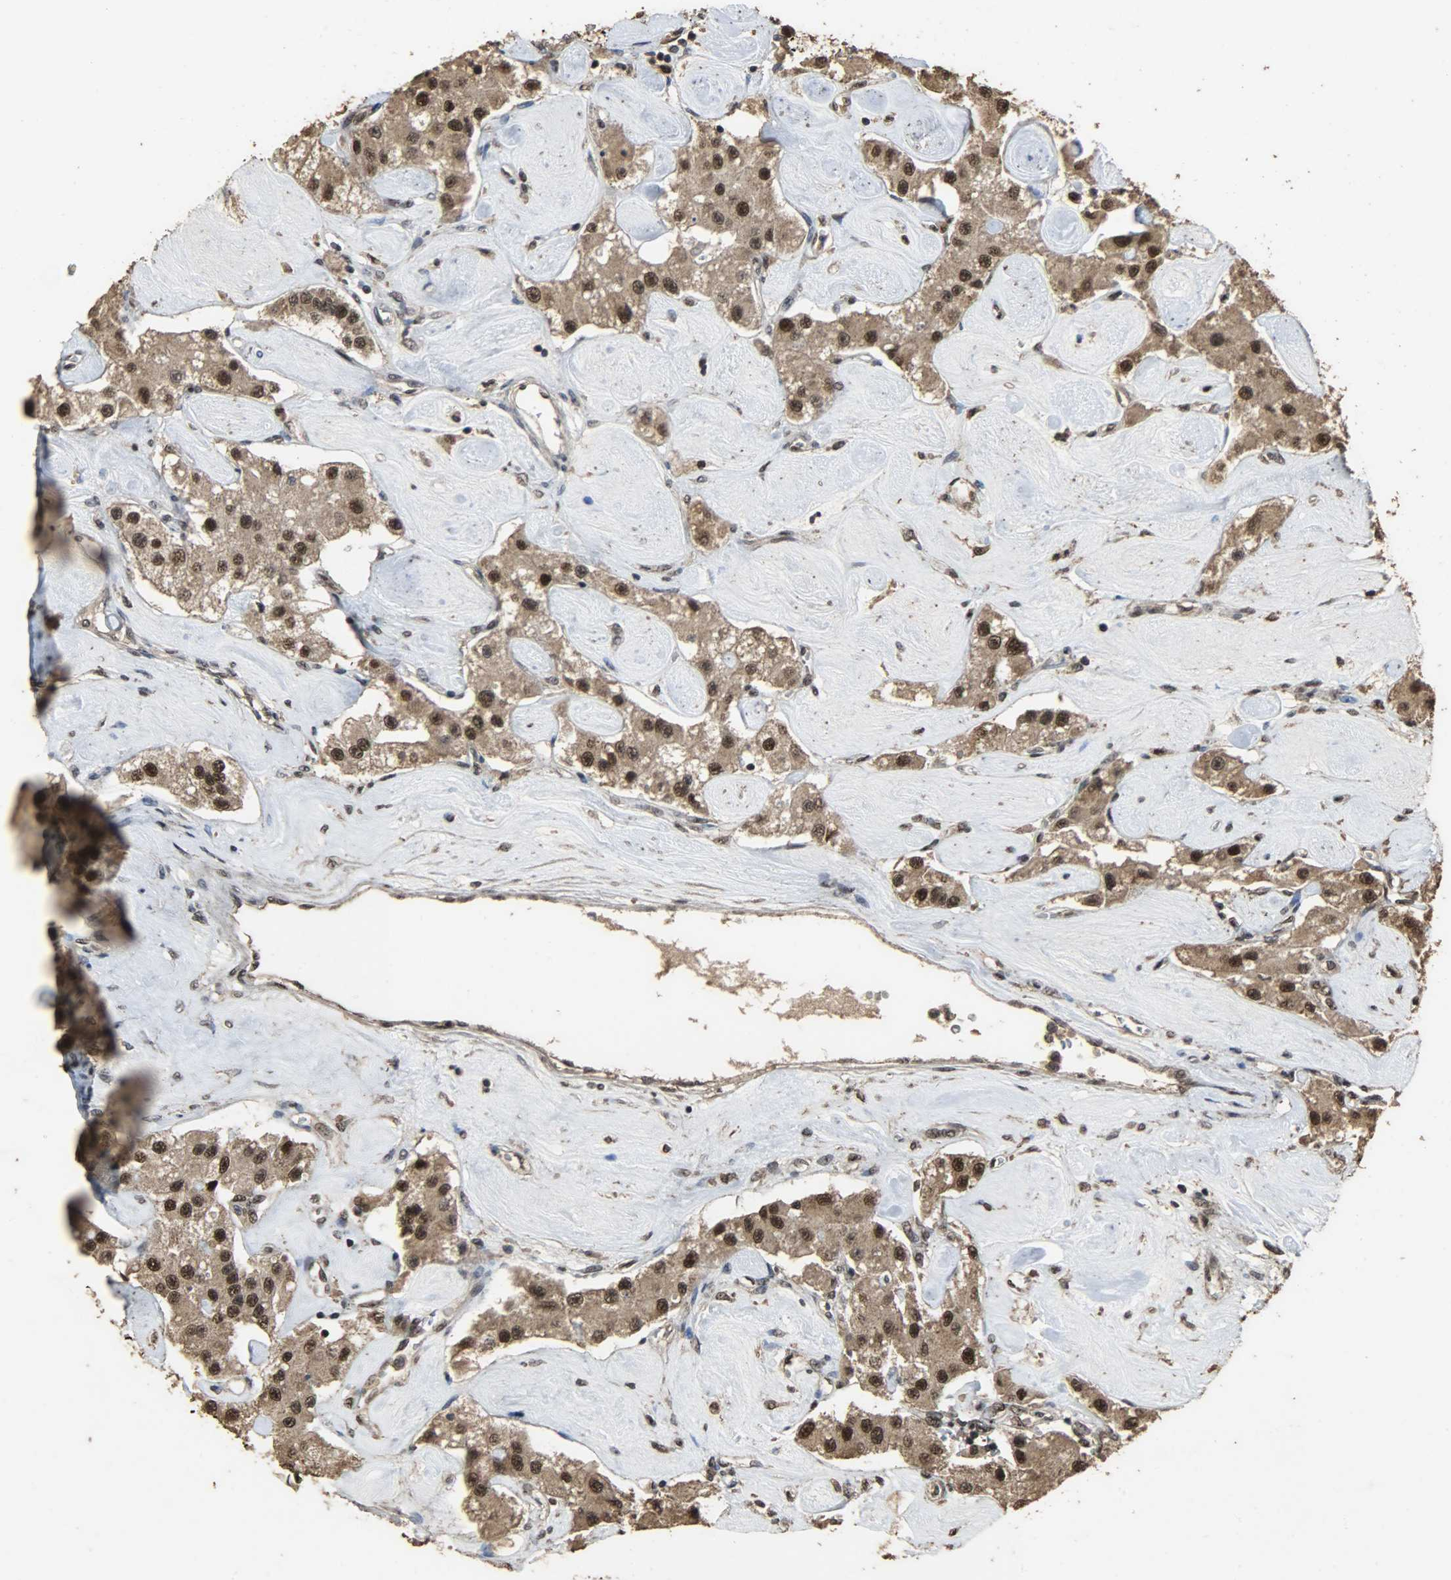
{"staining": {"intensity": "strong", "quantity": ">75%", "location": "cytoplasmic/membranous,nuclear"}, "tissue": "carcinoid", "cell_type": "Tumor cells", "image_type": "cancer", "snomed": [{"axis": "morphology", "description": "Carcinoid, malignant, NOS"}, {"axis": "topography", "description": "Pancreas"}], "caption": "Human carcinoid stained with a protein marker displays strong staining in tumor cells.", "gene": "CCNT2", "patient": {"sex": "male", "age": 41}}